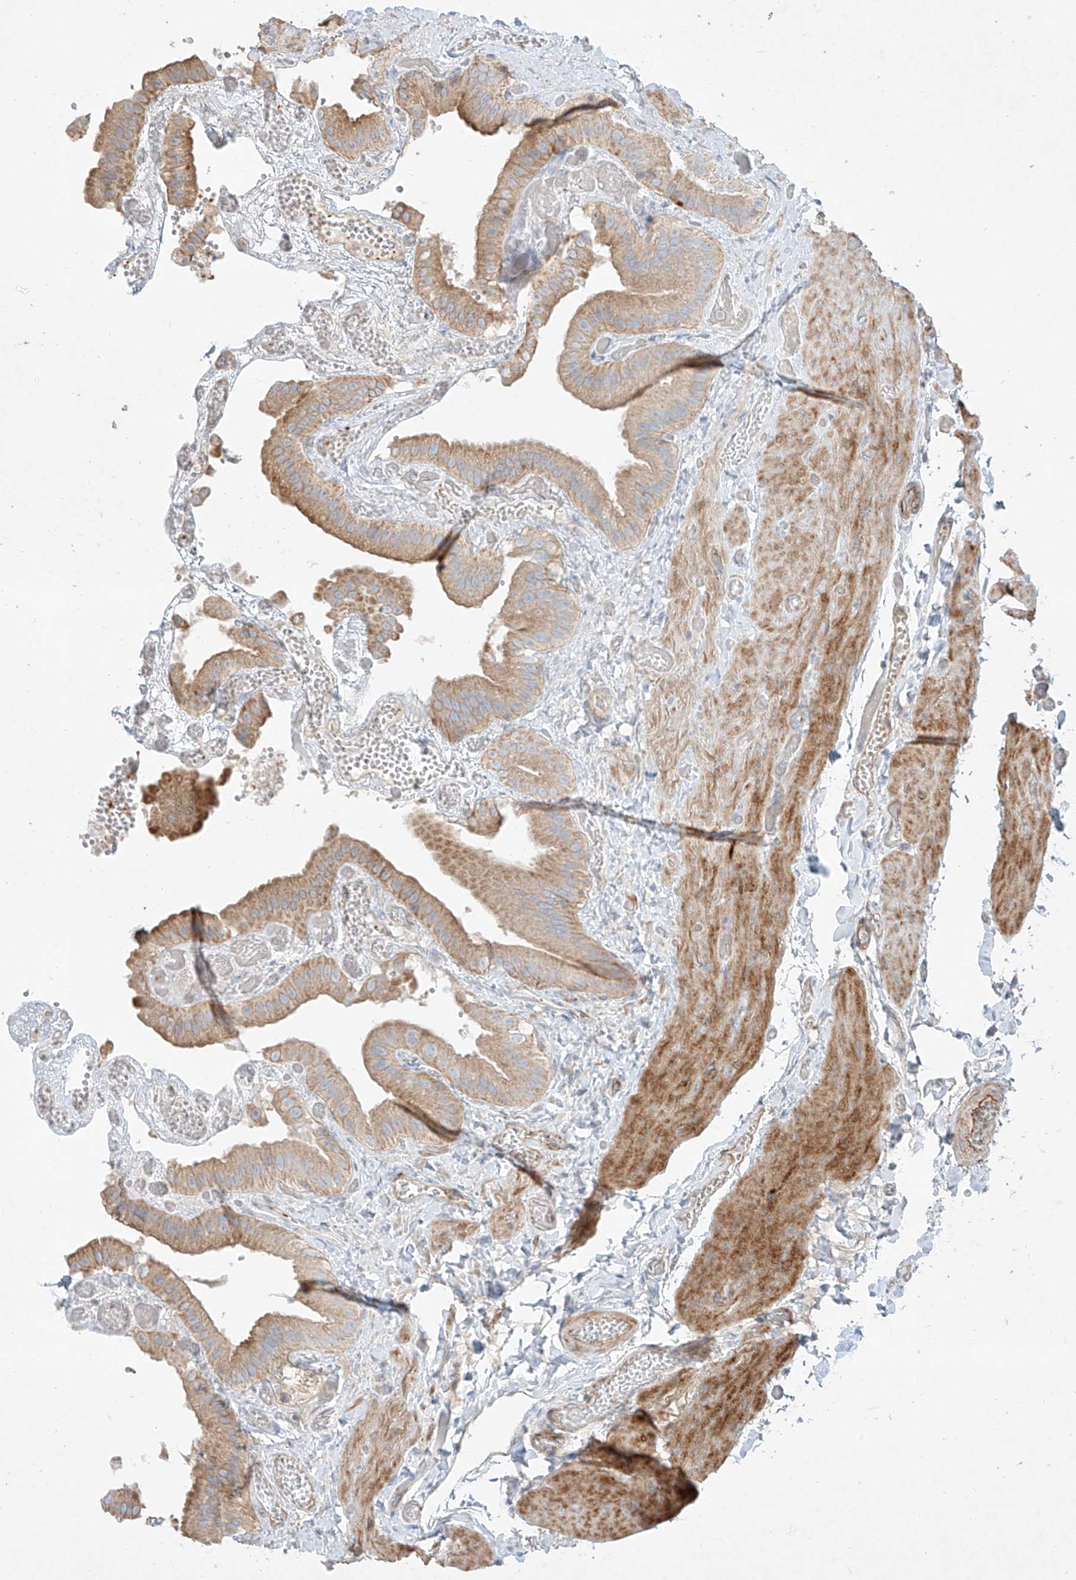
{"staining": {"intensity": "moderate", "quantity": ">75%", "location": "cytoplasmic/membranous"}, "tissue": "gallbladder", "cell_type": "Glandular cells", "image_type": "normal", "snomed": [{"axis": "morphology", "description": "Normal tissue, NOS"}, {"axis": "topography", "description": "Gallbladder"}], "caption": "Normal gallbladder exhibits moderate cytoplasmic/membranous positivity in approximately >75% of glandular cells, visualized by immunohistochemistry.", "gene": "AJM1", "patient": {"sex": "female", "age": 64}}